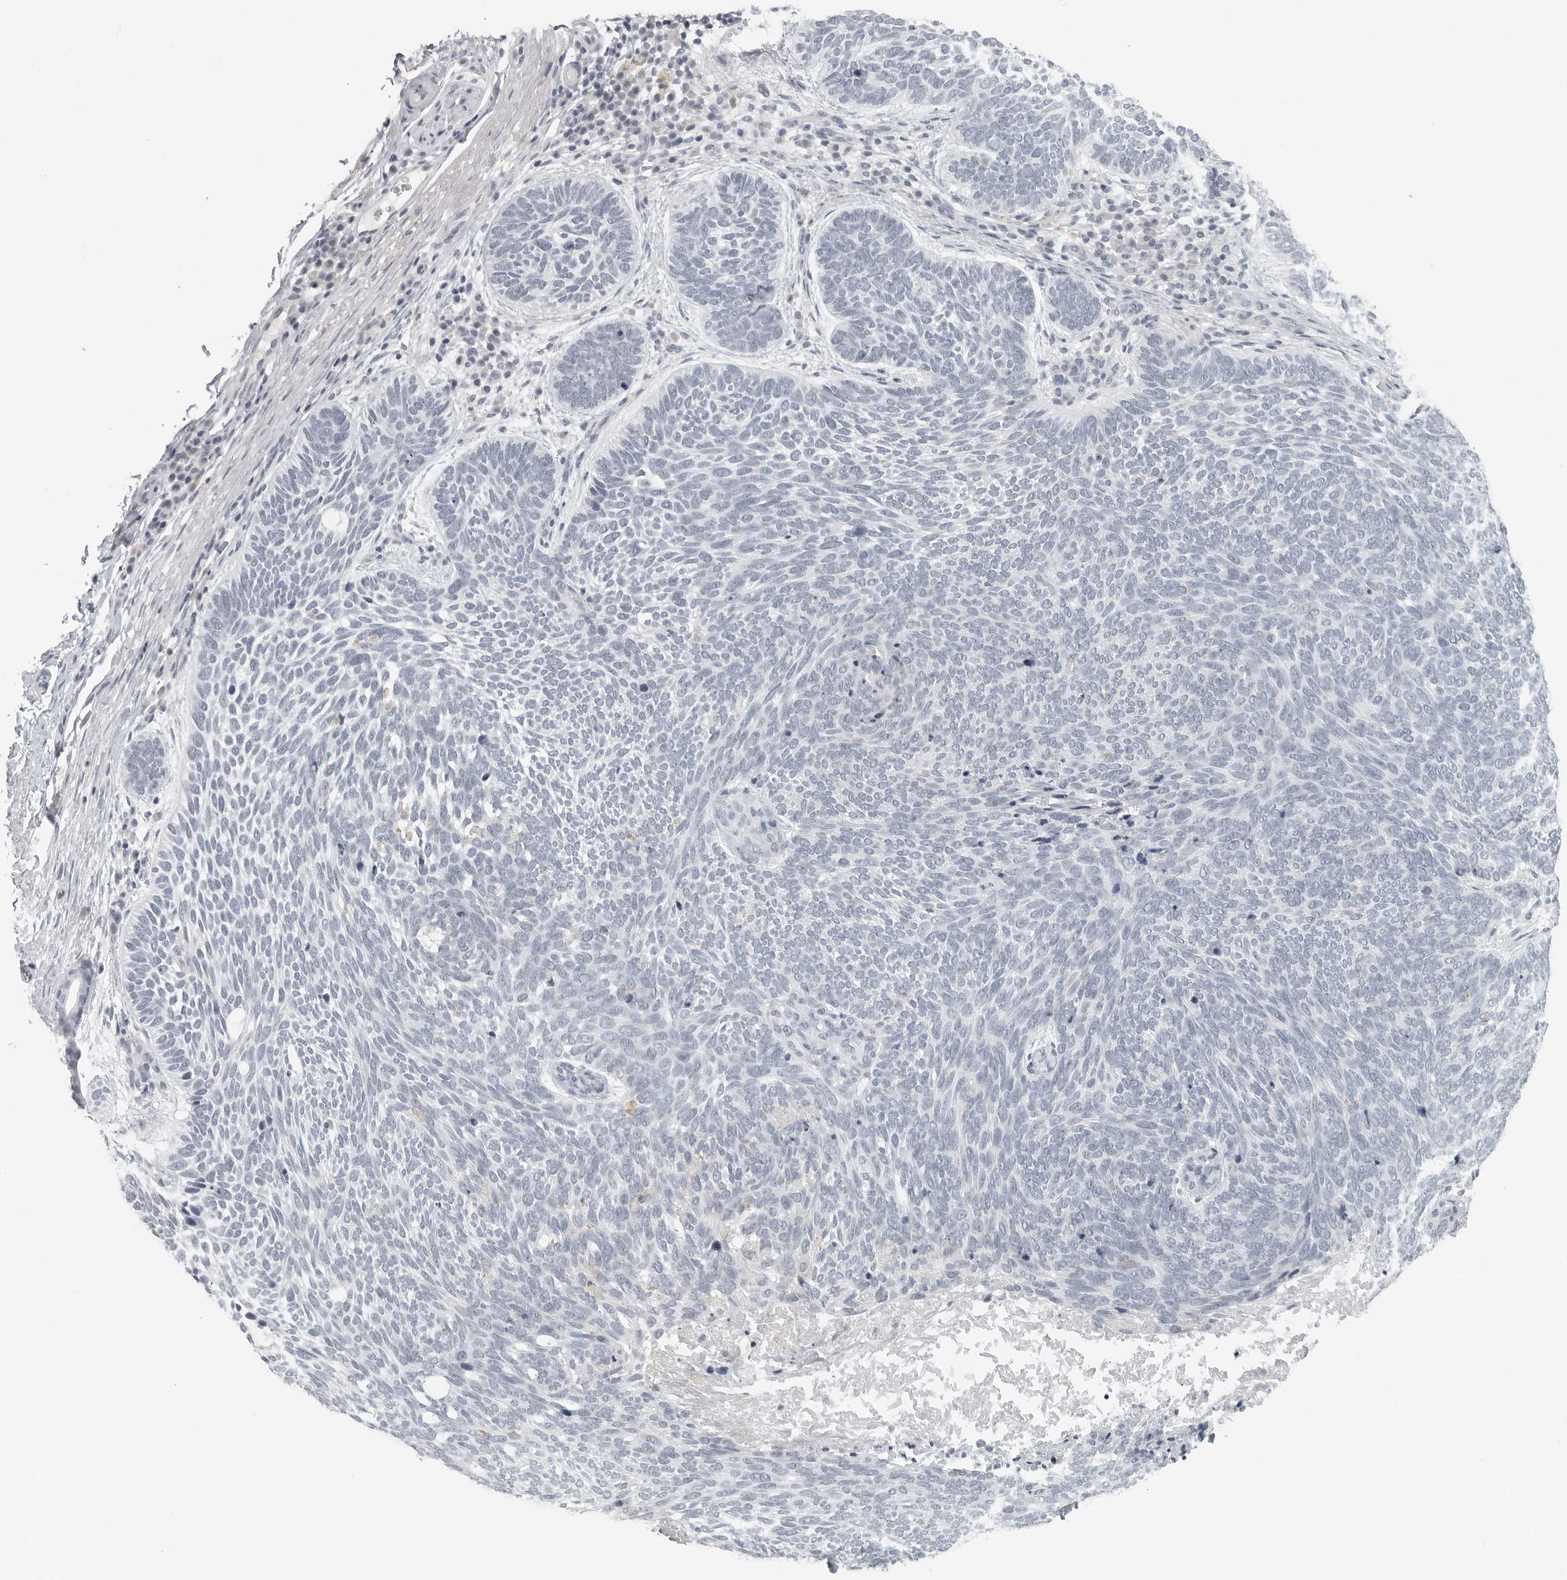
{"staining": {"intensity": "negative", "quantity": "none", "location": "none"}, "tissue": "skin cancer", "cell_type": "Tumor cells", "image_type": "cancer", "snomed": [{"axis": "morphology", "description": "Basal cell carcinoma"}, {"axis": "topography", "description": "Skin"}], "caption": "Photomicrograph shows no significant protein positivity in tumor cells of skin cancer. (DAB (3,3'-diaminobenzidine) IHC with hematoxylin counter stain).", "gene": "BPIFA1", "patient": {"sex": "female", "age": 85}}